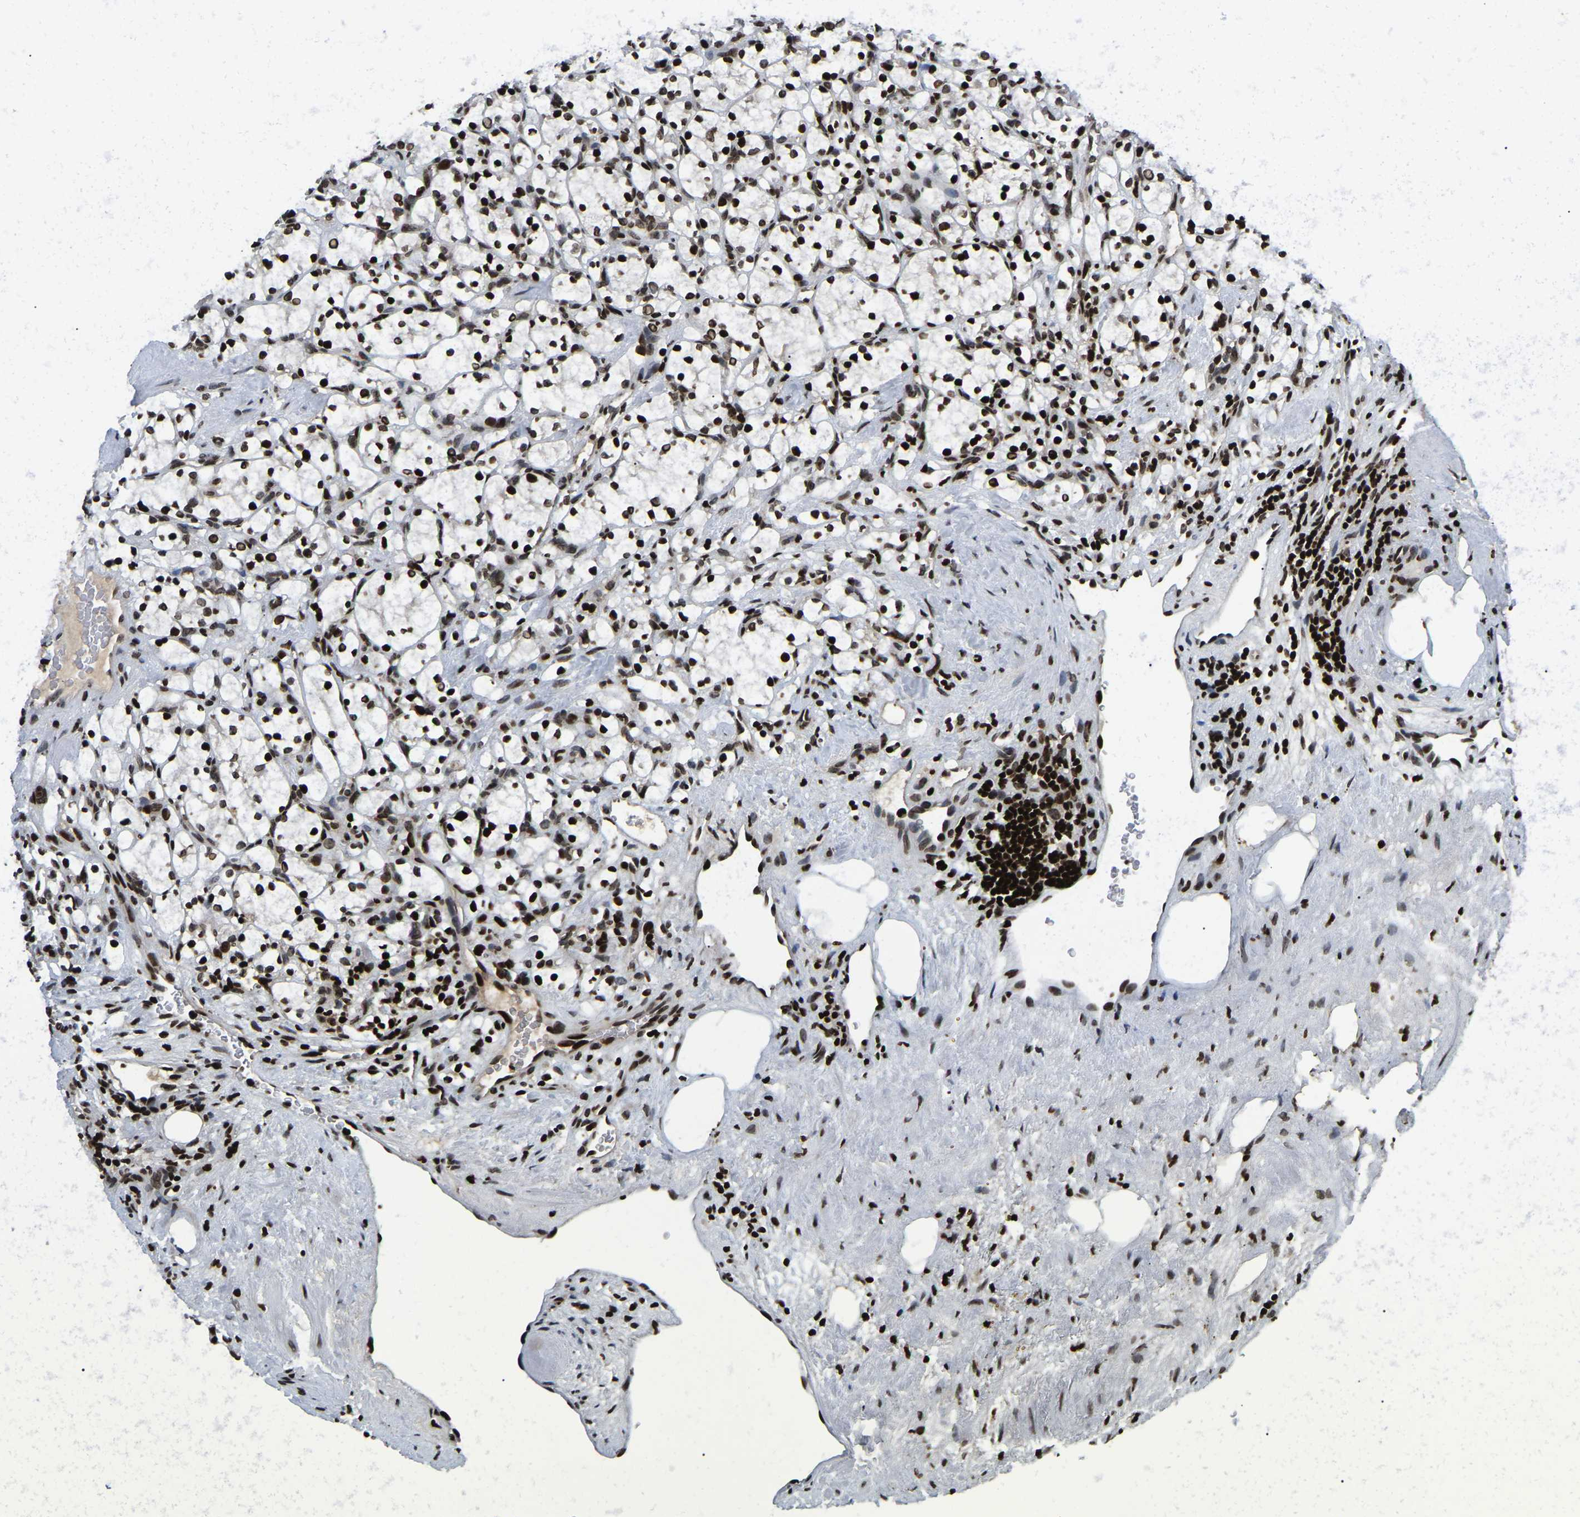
{"staining": {"intensity": "strong", "quantity": ">75%", "location": "nuclear"}, "tissue": "renal cancer", "cell_type": "Tumor cells", "image_type": "cancer", "snomed": [{"axis": "morphology", "description": "Adenocarcinoma, NOS"}, {"axis": "topography", "description": "Kidney"}], "caption": "The immunohistochemical stain labels strong nuclear staining in tumor cells of adenocarcinoma (renal) tissue. The staining was performed using DAB to visualize the protein expression in brown, while the nuclei were stained in blue with hematoxylin (Magnification: 20x).", "gene": "LRRC61", "patient": {"sex": "female", "age": 69}}